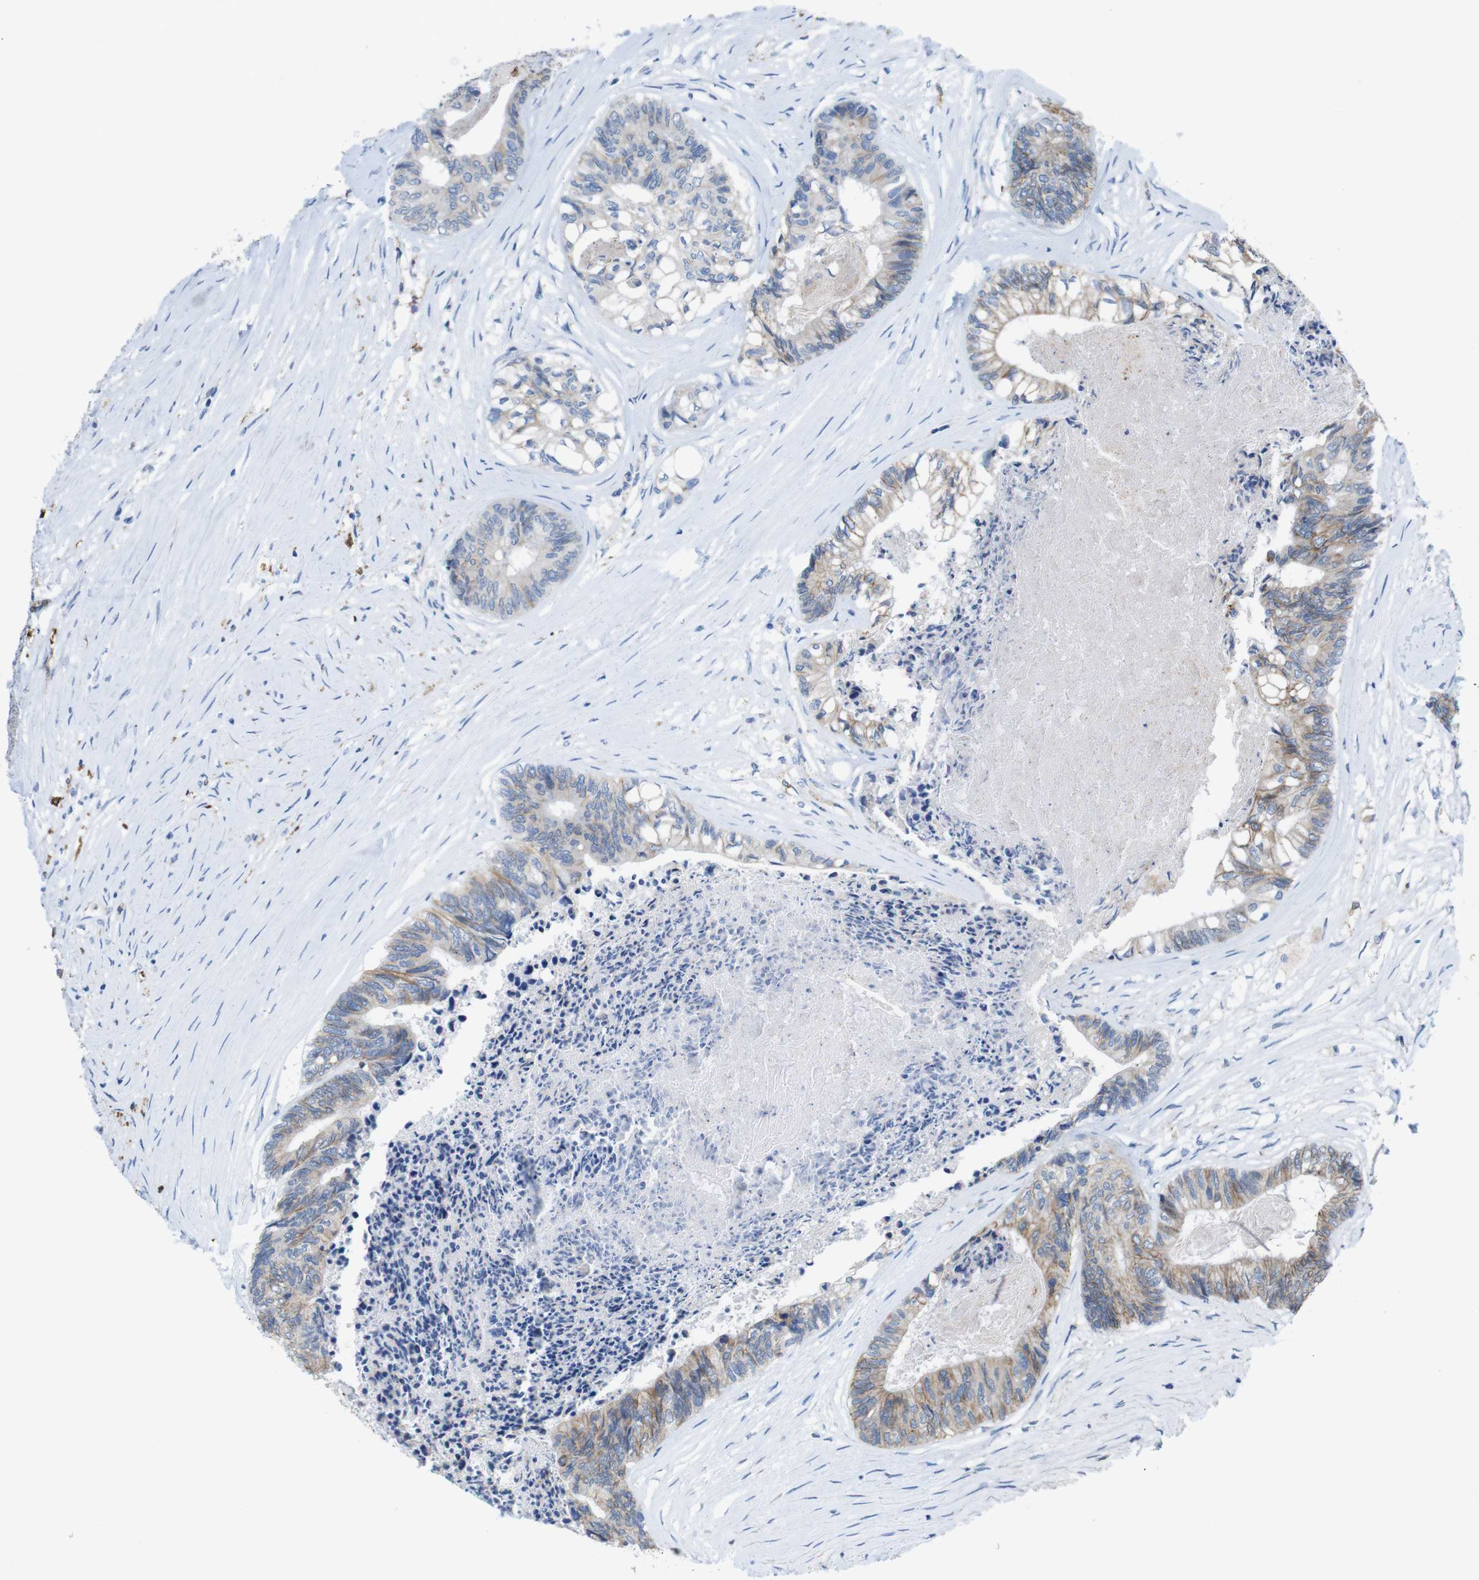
{"staining": {"intensity": "moderate", "quantity": "<25%", "location": "cytoplasmic/membranous"}, "tissue": "colorectal cancer", "cell_type": "Tumor cells", "image_type": "cancer", "snomed": [{"axis": "morphology", "description": "Adenocarcinoma, NOS"}, {"axis": "topography", "description": "Rectum"}], "caption": "This is a micrograph of IHC staining of colorectal cancer (adenocarcinoma), which shows moderate expression in the cytoplasmic/membranous of tumor cells.", "gene": "CLMN", "patient": {"sex": "male", "age": 63}}